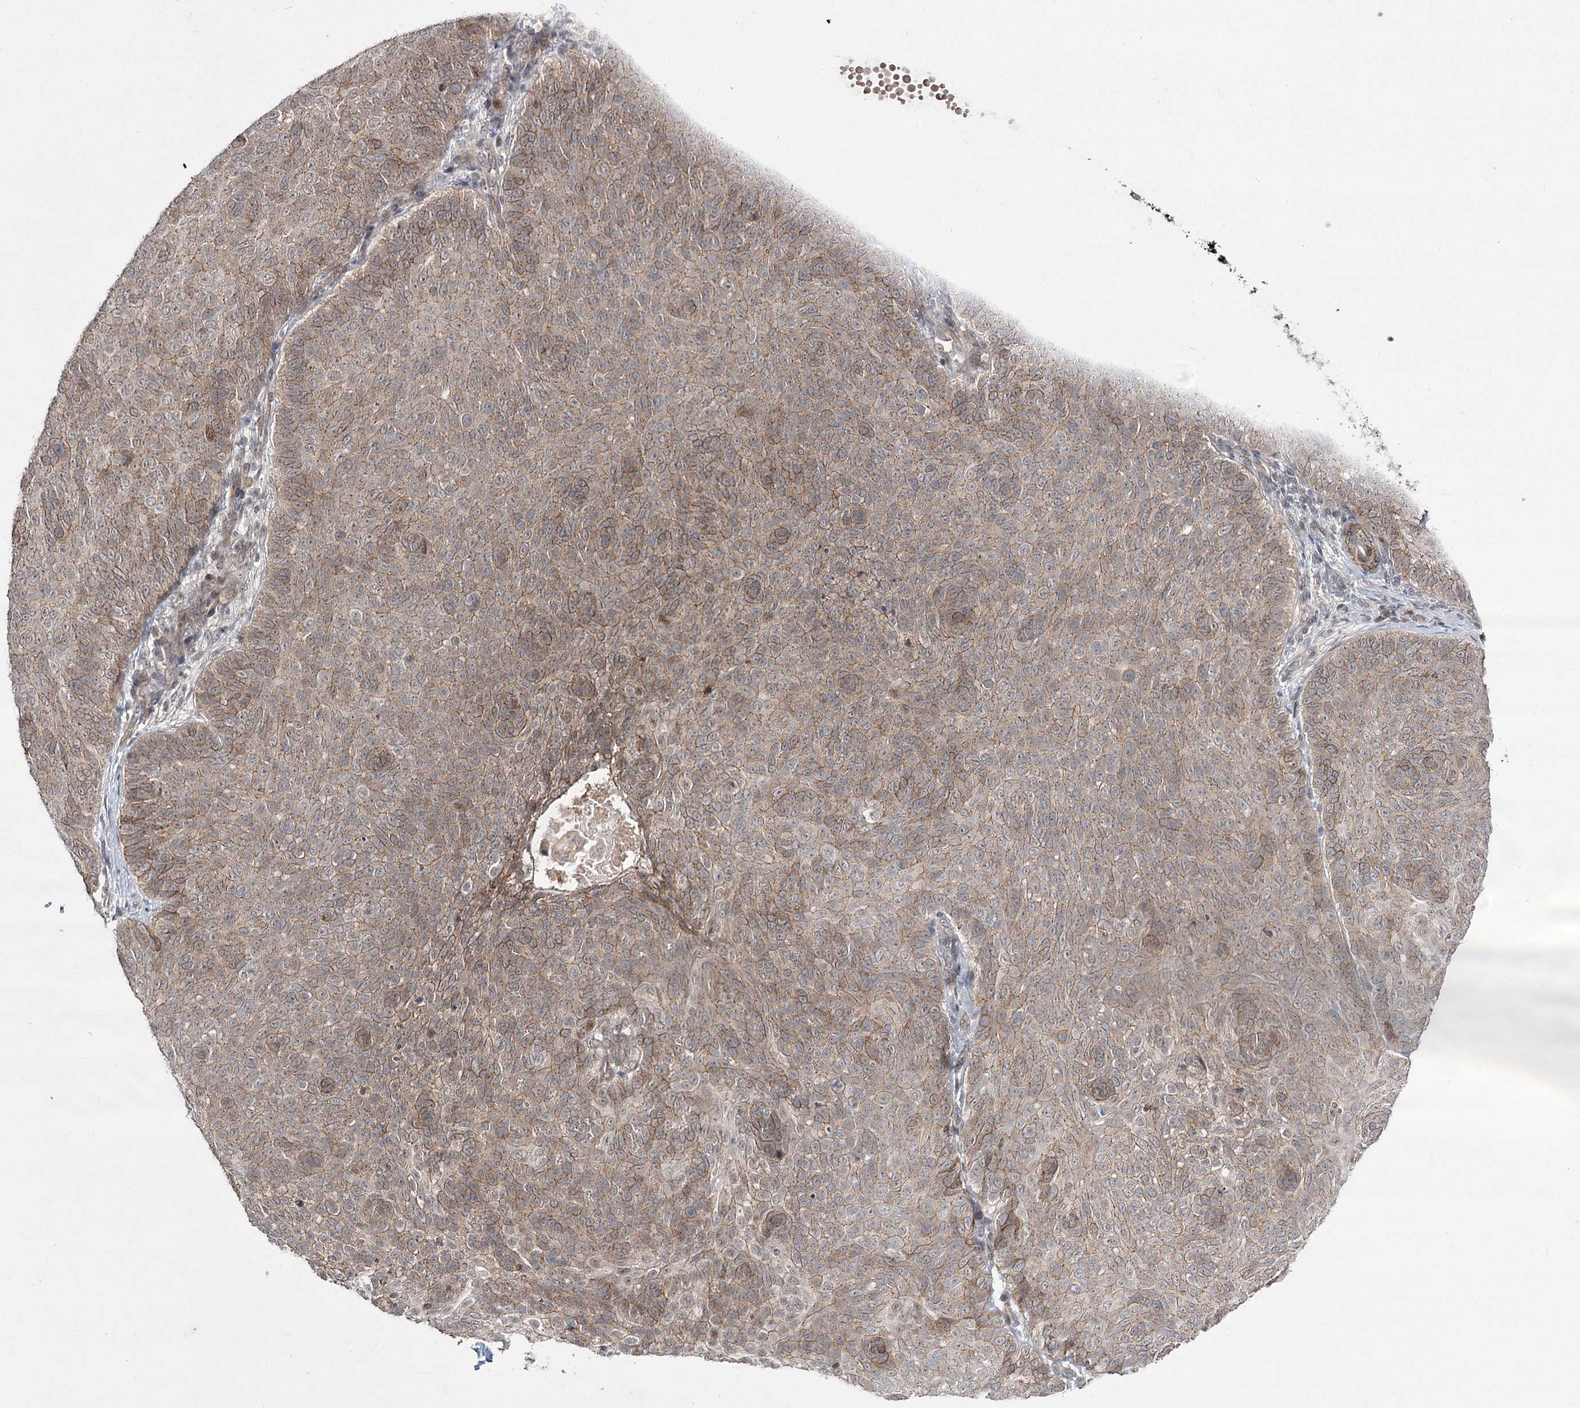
{"staining": {"intensity": "moderate", "quantity": ">75%", "location": "cytoplasmic/membranous"}, "tissue": "skin cancer", "cell_type": "Tumor cells", "image_type": "cancer", "snomed": [{"axis": "morphology", "description": "Basal cell carcinoma"}, {"axis": "topography", "description": "Skin"}], "caption": "Immunohistochemistry (IHC) of human skin cancer reveals medium levels of moderate cytoplasmic/membranous expression in approximately >75% of tumor cells. (Stains: DAB (3,3'-diaminobenzidine) in brown, nuclei in blue, Microscopy: brightfield microscopy at high magnification).", "gene": "HOXC11", "patient": {"sex": "male", "age": 85}}